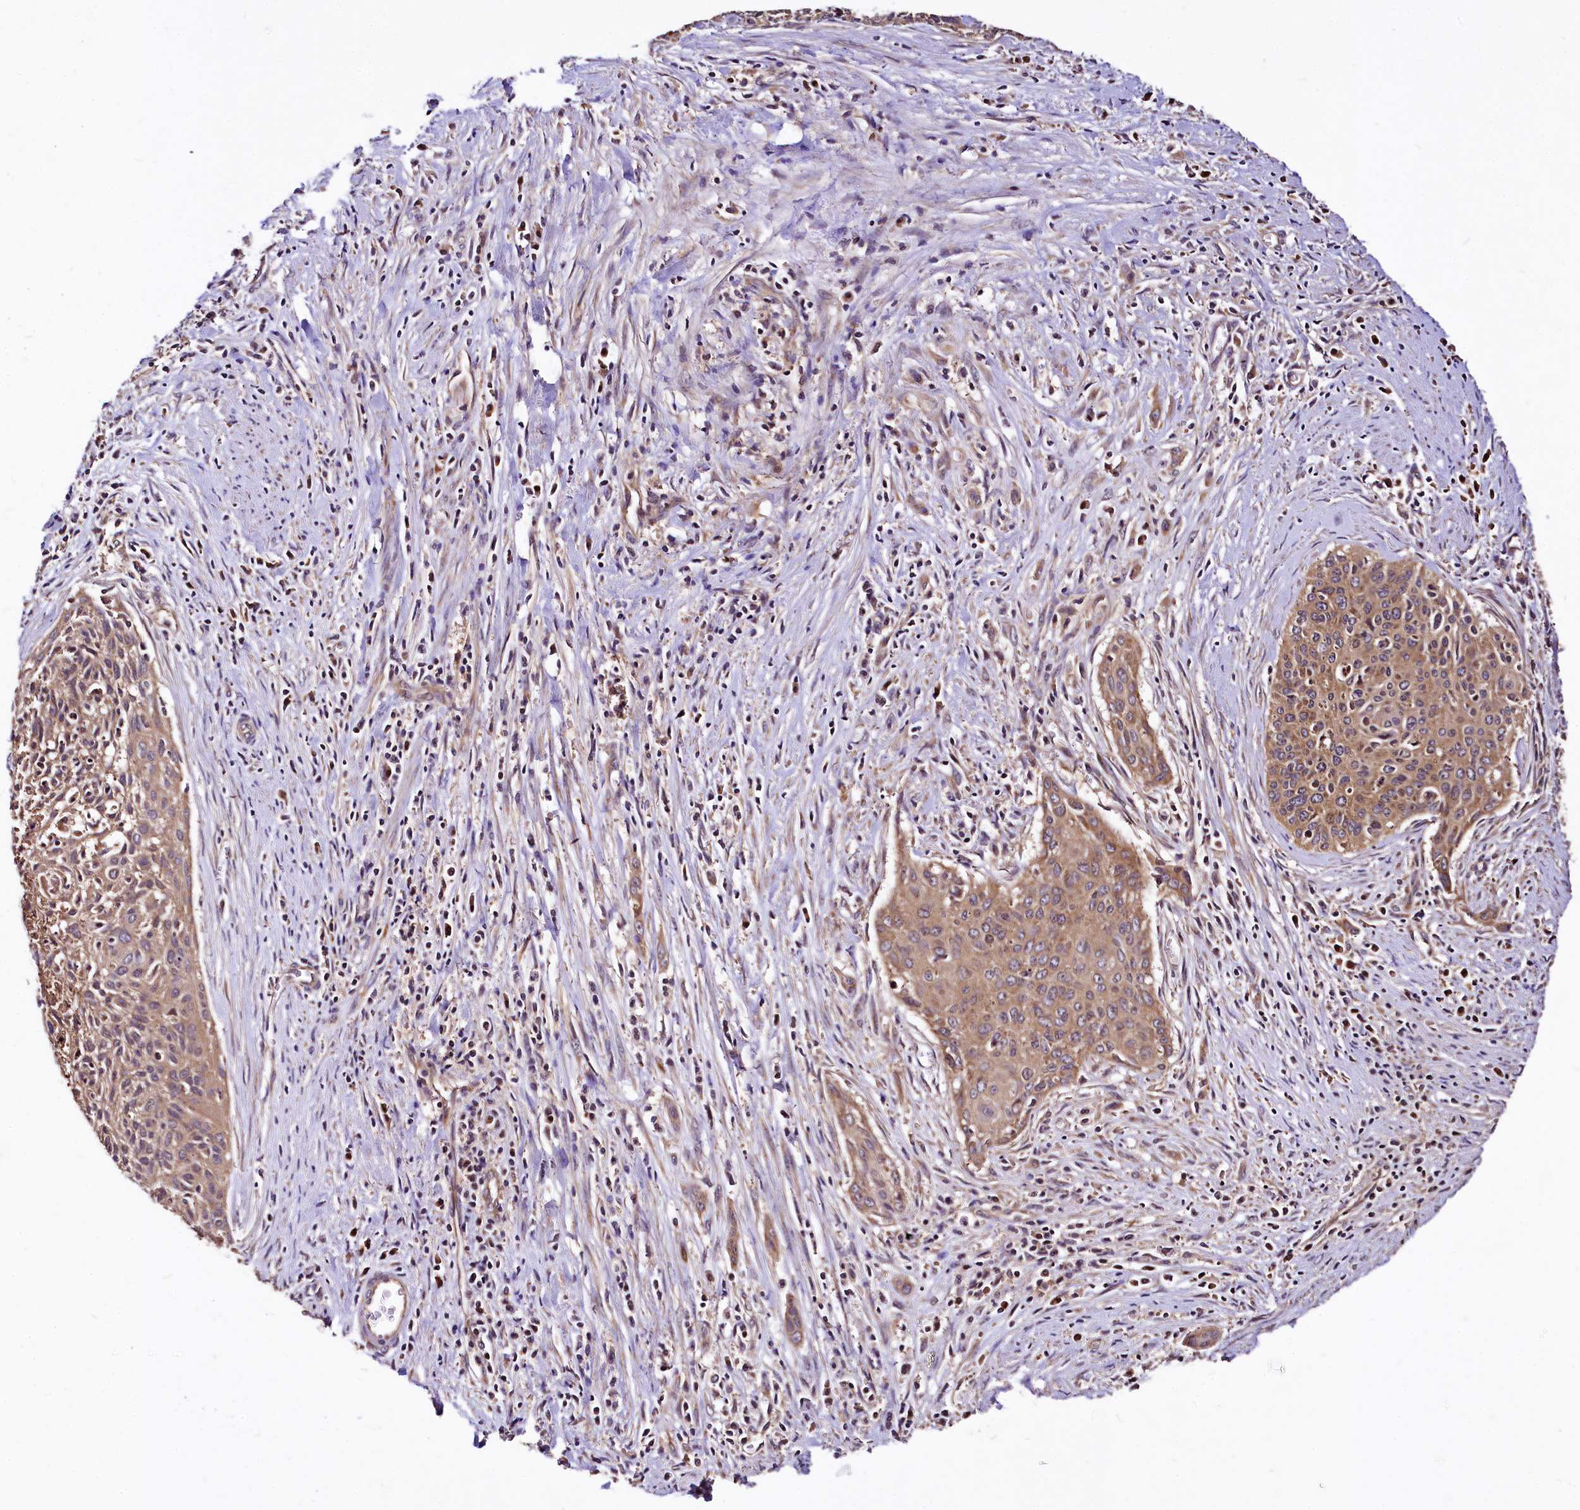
{"staining": {"intensity": "moderate", "quantity": ">75%", "location": "cytoplasmic/membranous"}, "tissue": "cervical cancer", "cell_type": "Tumor cells", "image_type": "cancer", "snomed": [{"axis": "morphology", "description": "Squamous cell carcinoma, NOS"}, {"axis": "topography", "description": "Cervix"}], "caption": "Tumor cells demonstrate moderate cytoplasmic/membranous staining in approximately >75% of cells in cervical cancer (squamous cell carcinoma).", "gene": "LRSAM1", "patient": {"sex": "female", "age": 55}}